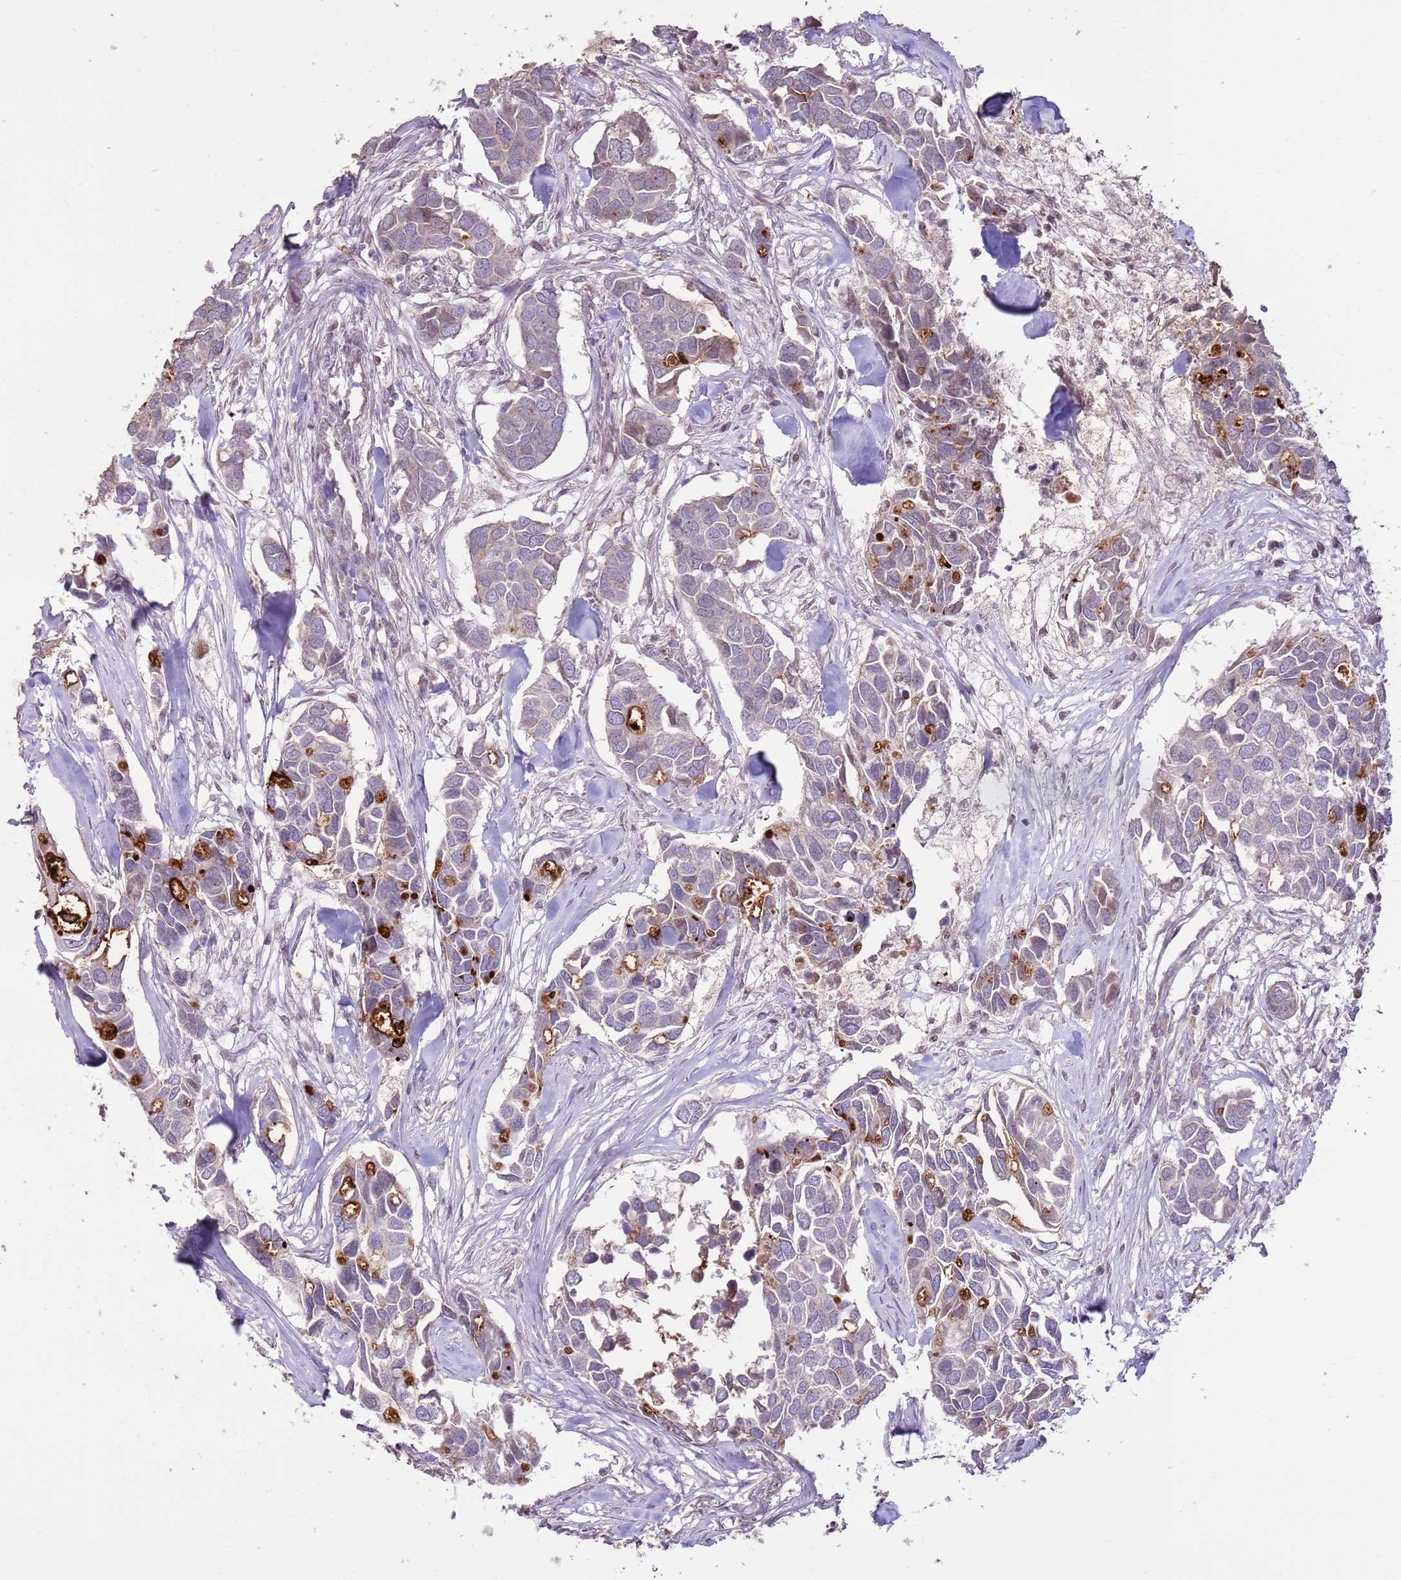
{"staining": {"intensity": "moderate", "quantity": "<25%", "location": "cytoplasmic/membranous"}, "tissue": "breast cancer", "cell_type": "Tumor cells", "image_type": "cancer", "snomed": [{"axis": "morphology", "description": "Duct carcinoma"}, {"axis": "topography", "description": "Breast"}], "caption": "About <25% of tumor cells in breast infiltrating ductal carcinoma display moderate cytoplasmic/membranous protein expression as visualized by brown immunohistochemical staining.", "gene": "LGI4", "patient": {"sex": "female", "age": 83}}